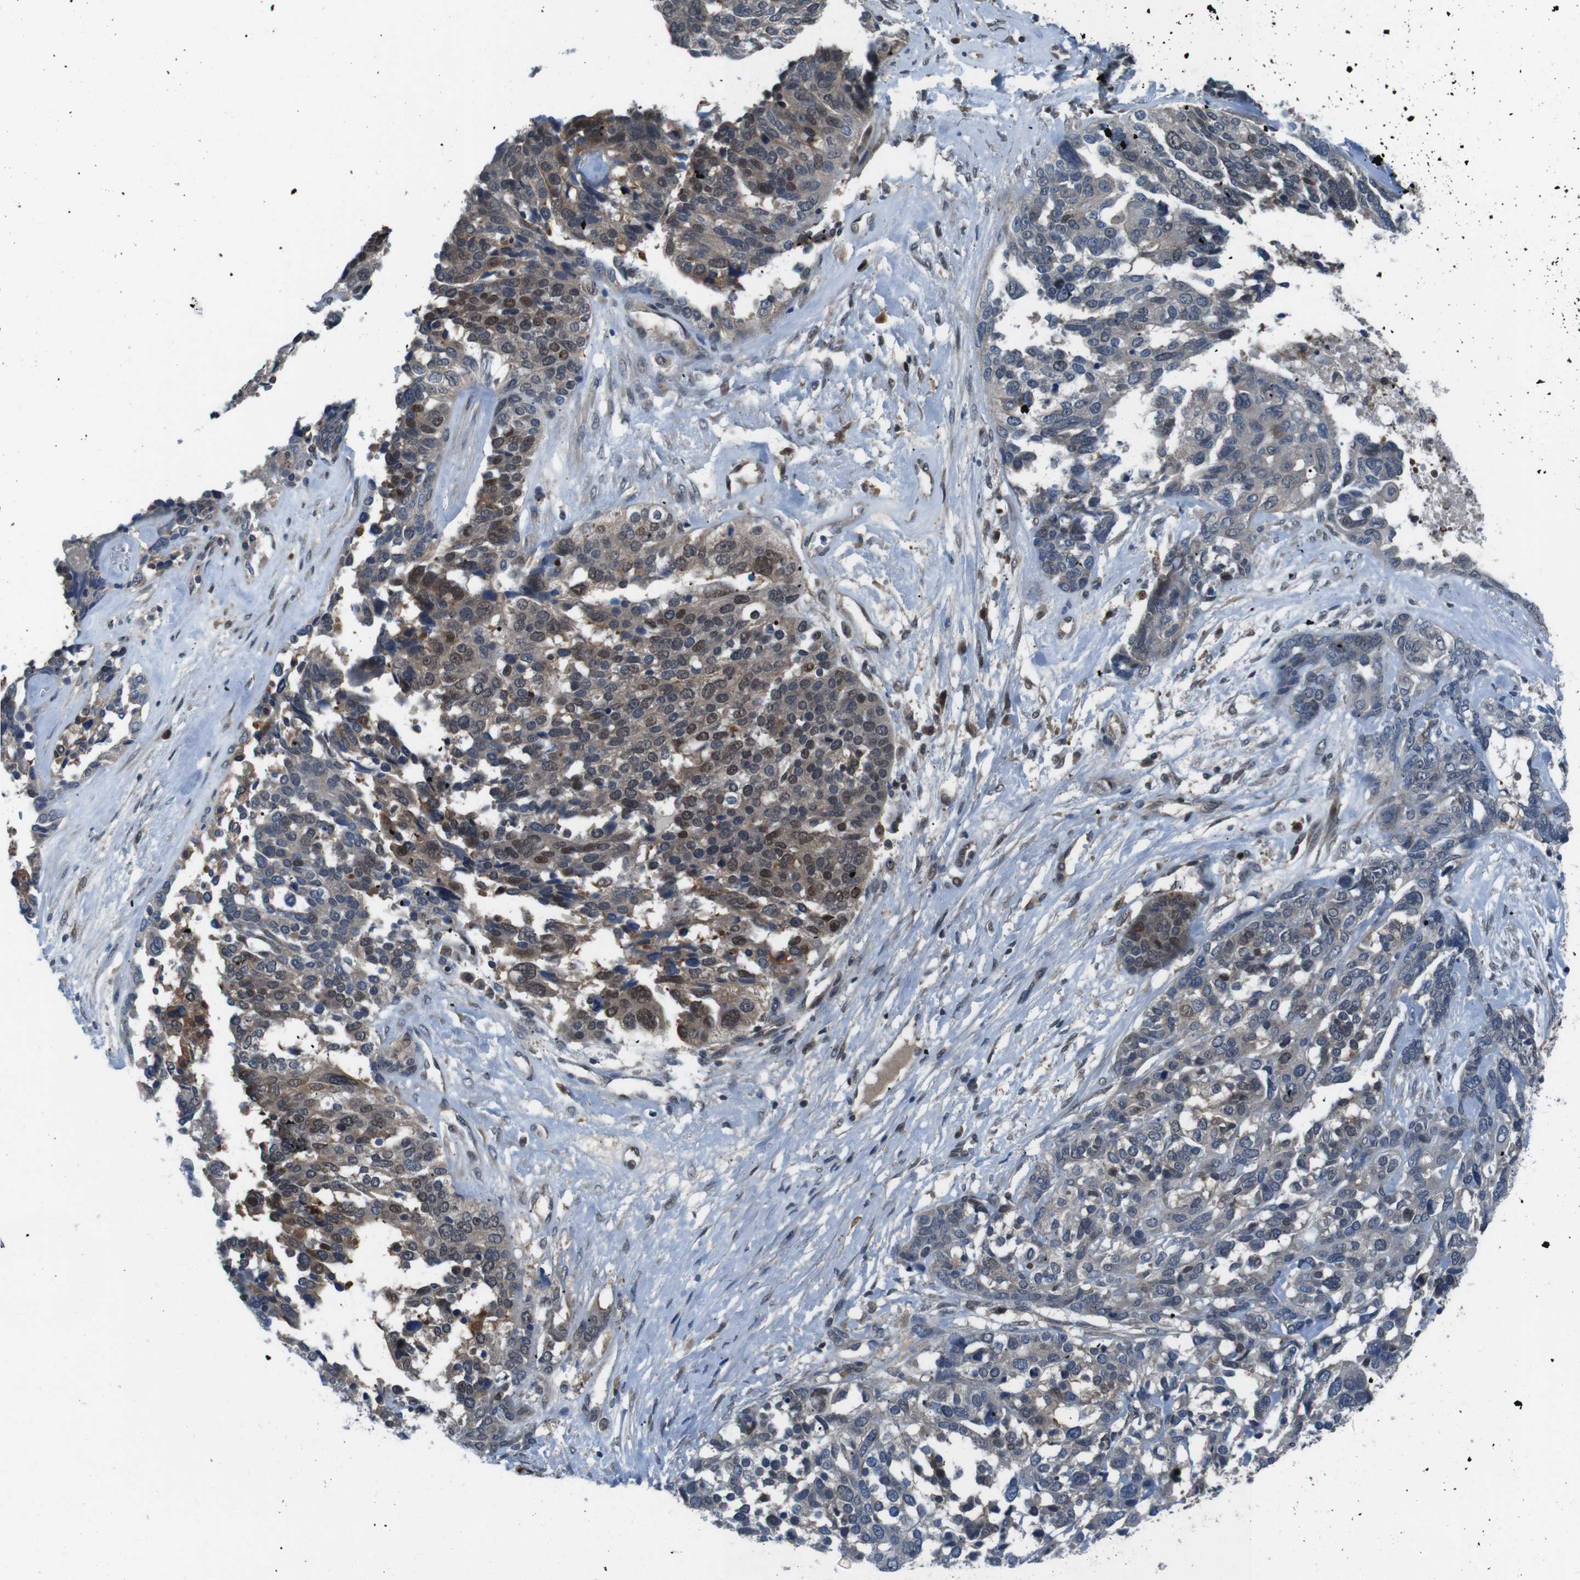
{"staining": {"intensity": "moderate", "quantity": "25%-75%", "location": "cytoplasmic/membranous,nuclear"}, "tissue": "ovarian cancer", "cell_type": "Tumor cells", "image_type": "cancer", "snomed": [{"axis": "morphology", "description": "Cystadenocarcinoma, serous, NOS"}, {"axis": "topography", "description": "Ovary"}], "caption": "Immunohistochemistry of human ovarian cancer displays medium levels of moderate cytoplasmic/membranous and nuclear positivity in approximately 25%-75% of tumor cells. (Brightfield microscopy of DAB IHC at high magnification).", "gene": "LRP5", "patient": {"sex": "female", "age": 44}}